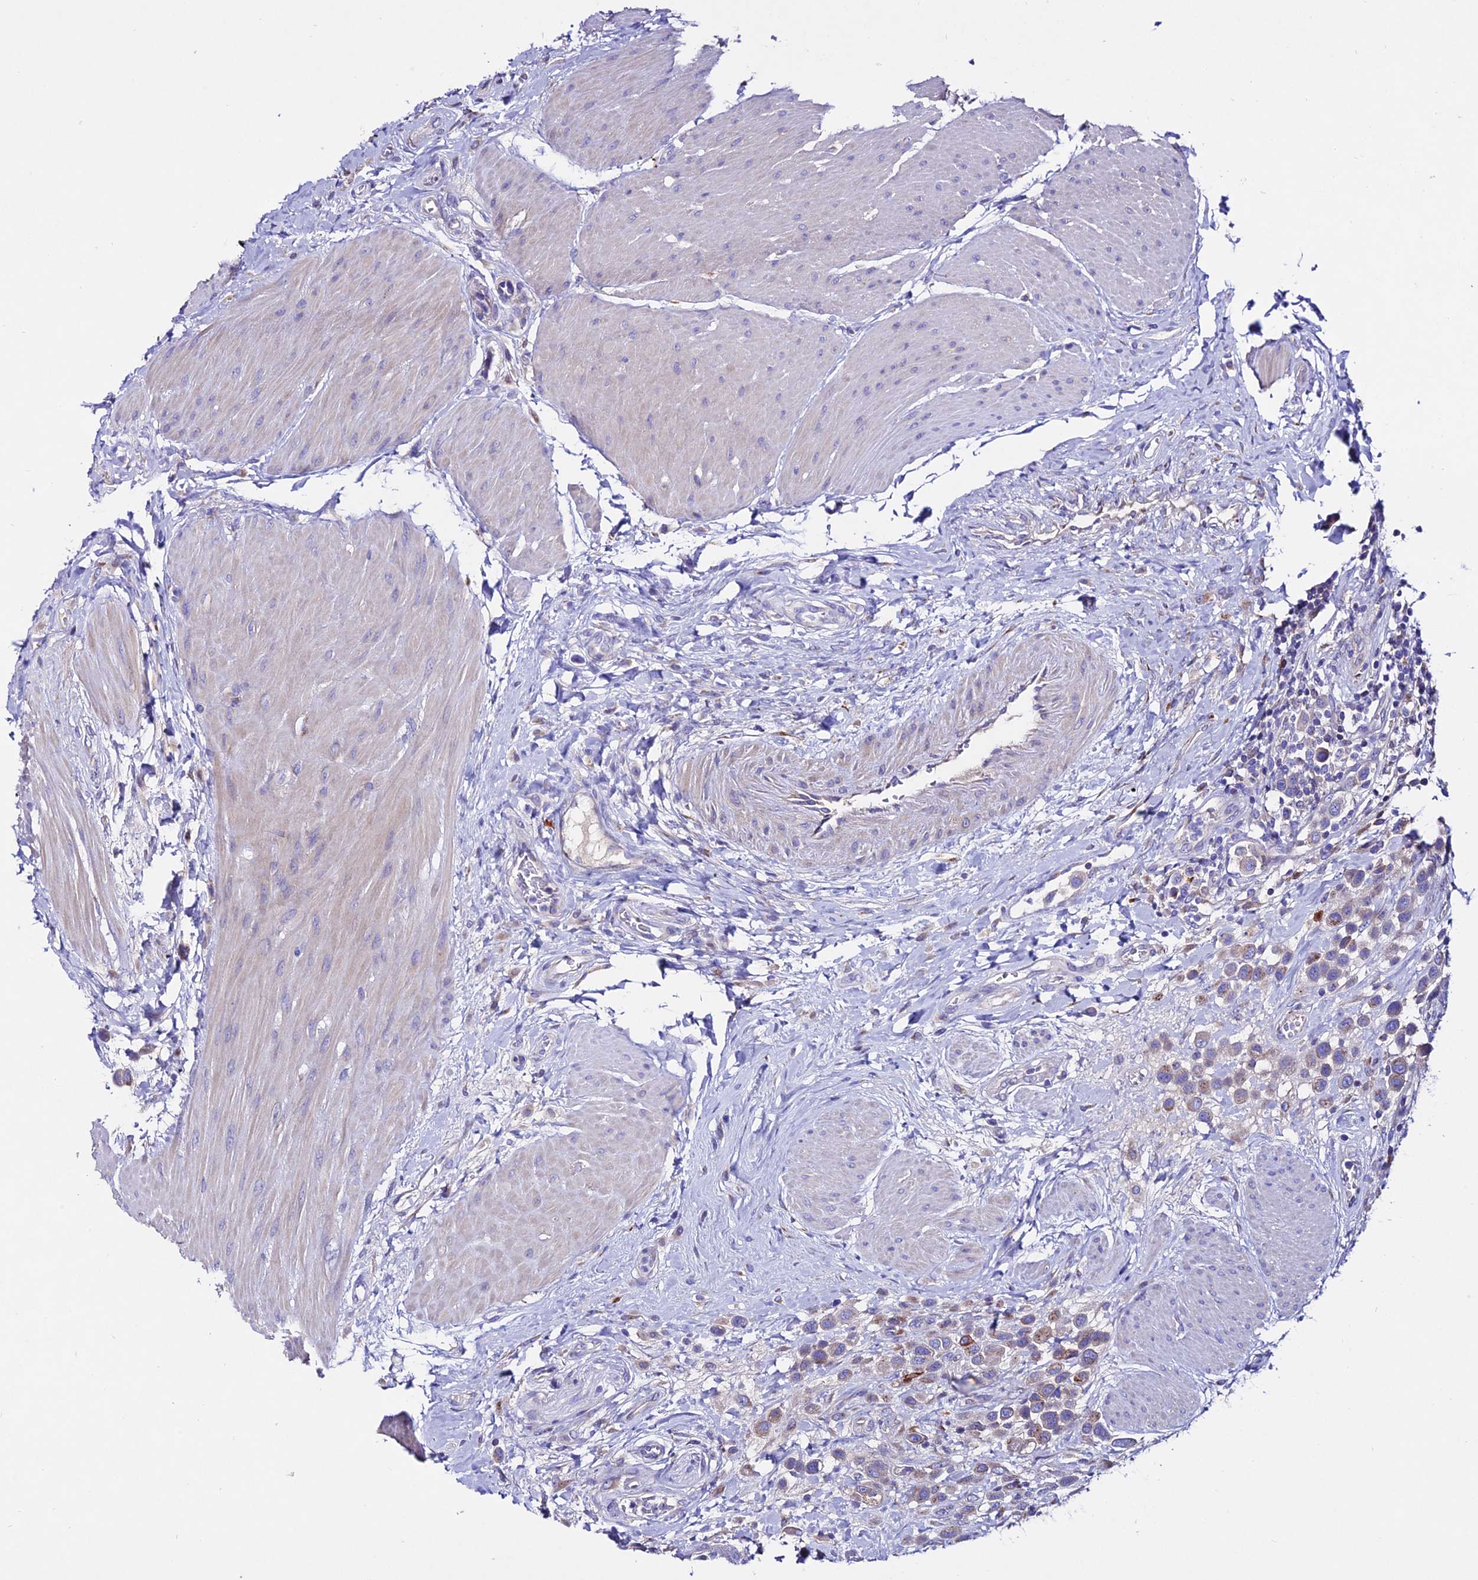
{"staining": {"intensity": "moderate", "quantity": "<25%", "location": "cytoplasmic/membranous"}, "tissue": "urothelial cancer", "cell_type": "Tumor cells", "image_type": "cancer", "snomed": [{"axis": "morphology", "description": "Urothelial carcinoma, High grade"}, {"axis": "topography", "description": "Urinary bladder"}], "caption": "Immunohistochemistry (IHC) photomicrograph of high-grade urothelial carcinoma stained for a protein (brown), which shows low levels of moderate cytoplasmic/membranous expression in about <25% of tumor cells.", "gene": "OR51Q1", "patient": {"sex": "male", "age": 50}}